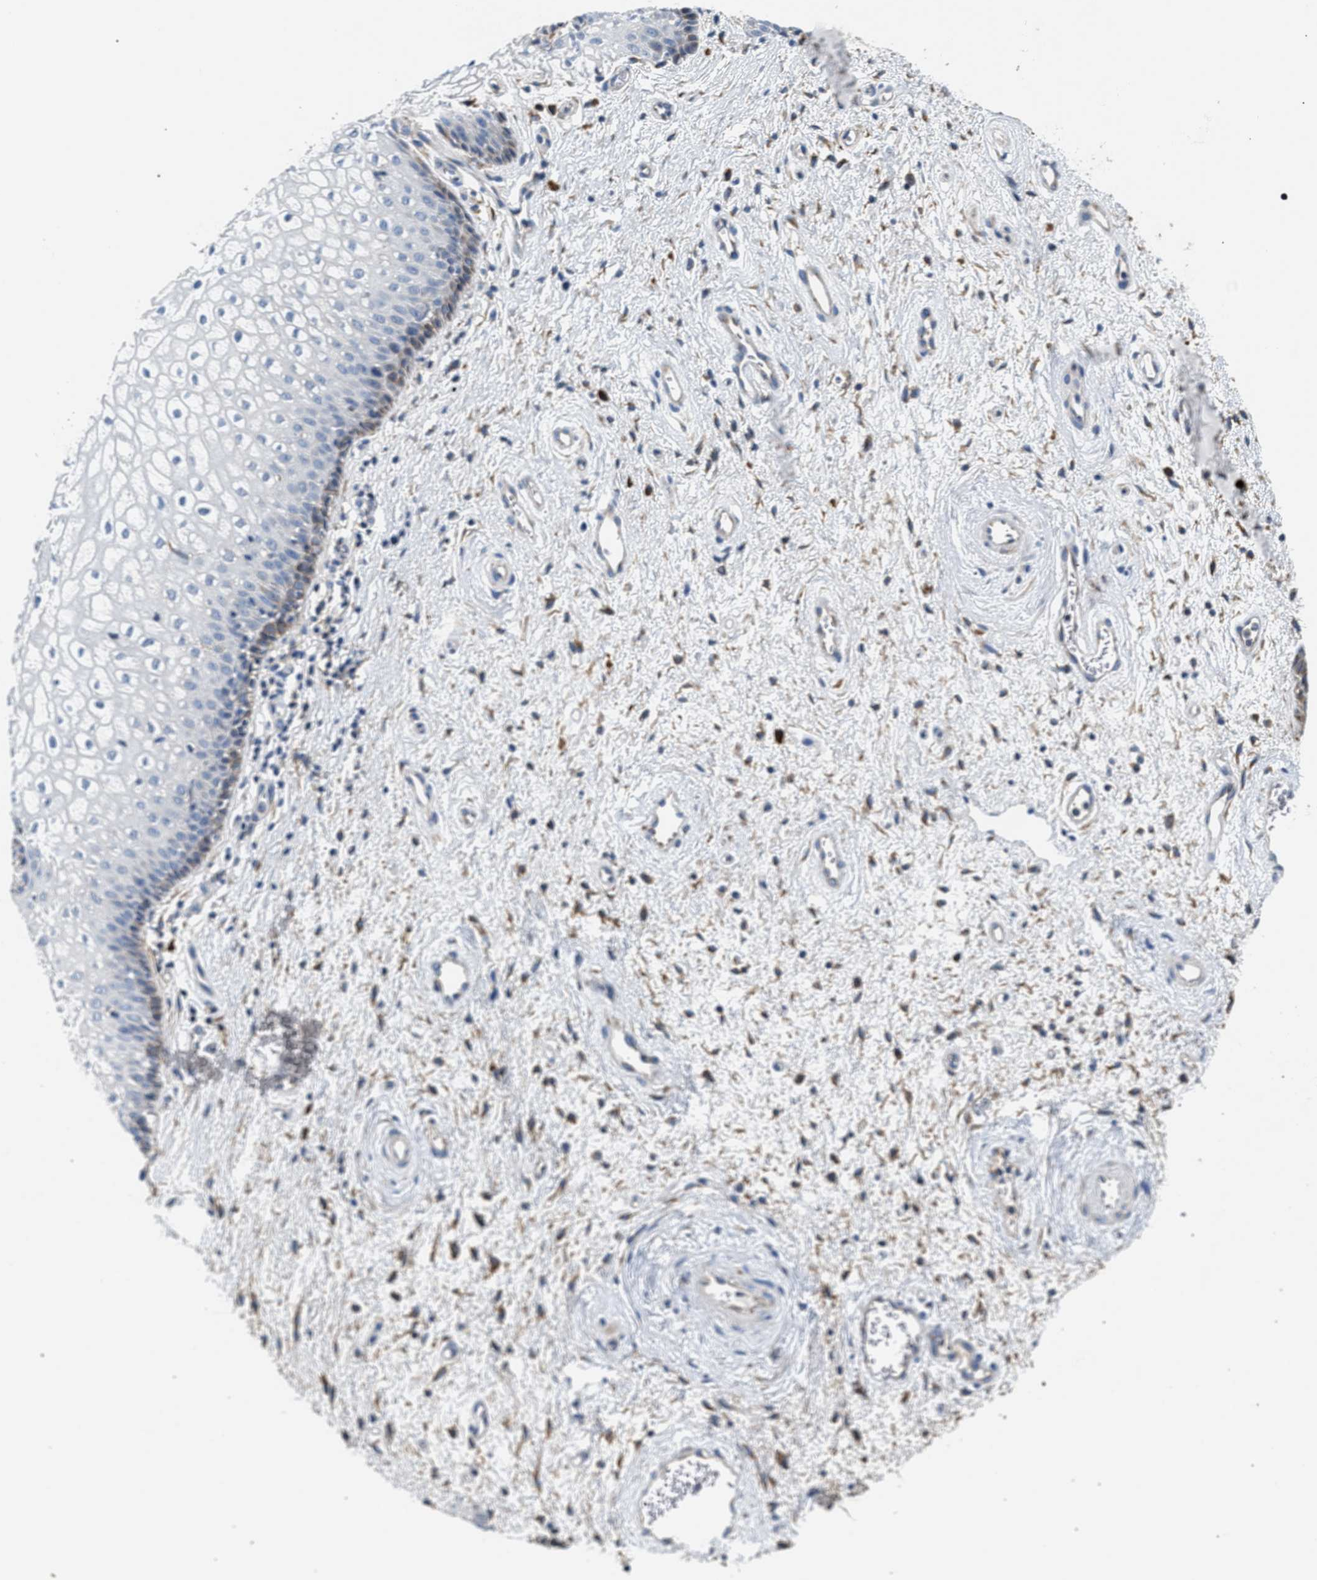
{"staining": {"intensity": "negative", "quantity": "none", "location": "none"}, "tissue": "vagina", "cell_type": "Squamous epithelial cells", "image_type": "normal", "snomed": [{"axis": "morphology", "description": "Normal tissue, NOS"}, {"axis": "topography", "description": "Vagina"}], "caption": "Squamous epithelial cells show no significant protein staining in benign vagina. Brightfield microscopy of immunohistochemistry (IHC) stained with DAB (brown) and hematoxylin (blue), captured at high magnification.", "gene": "AMZ1", "patient": {"sex": "female", "age": 34}}